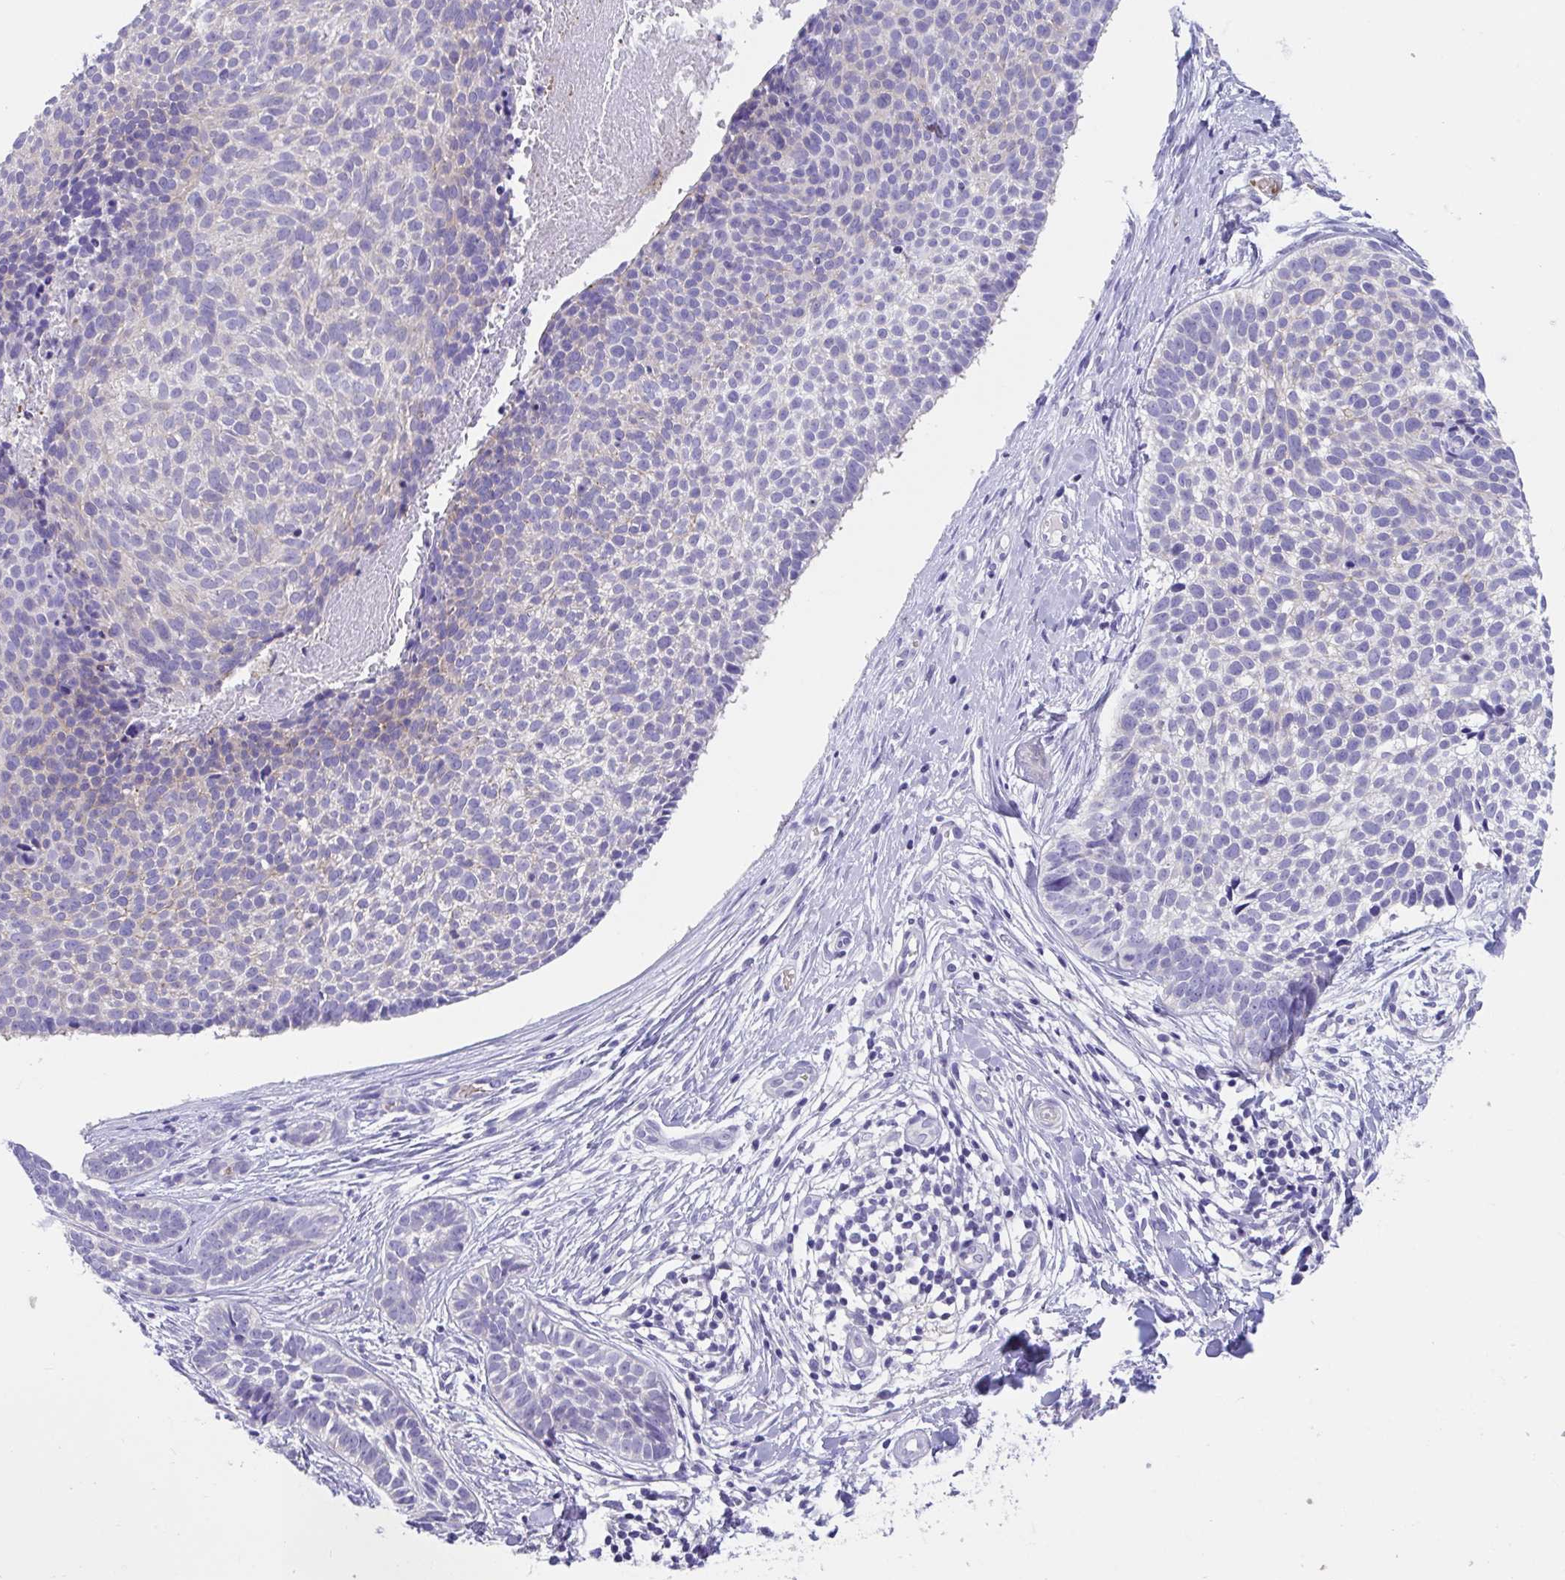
{"staining": {"intensity": "negative", "quantity": "none", "location": "none"}, "tissue": "skin cancer", "cell_type": "Tumor cells", "image_type": "cancer", "snomed": [{"axis": "morphology", "description": "Basal cell carcinoma"}, {"axis": "topography", "description": "Skin"}, {"axis": "topography", "description": "Skin of back"}], "caption": "Tumor cells are negative for protein expression in human skin cancer.", "gene": "TTC30B", "patient": {"sex": "male", "age": 81}}